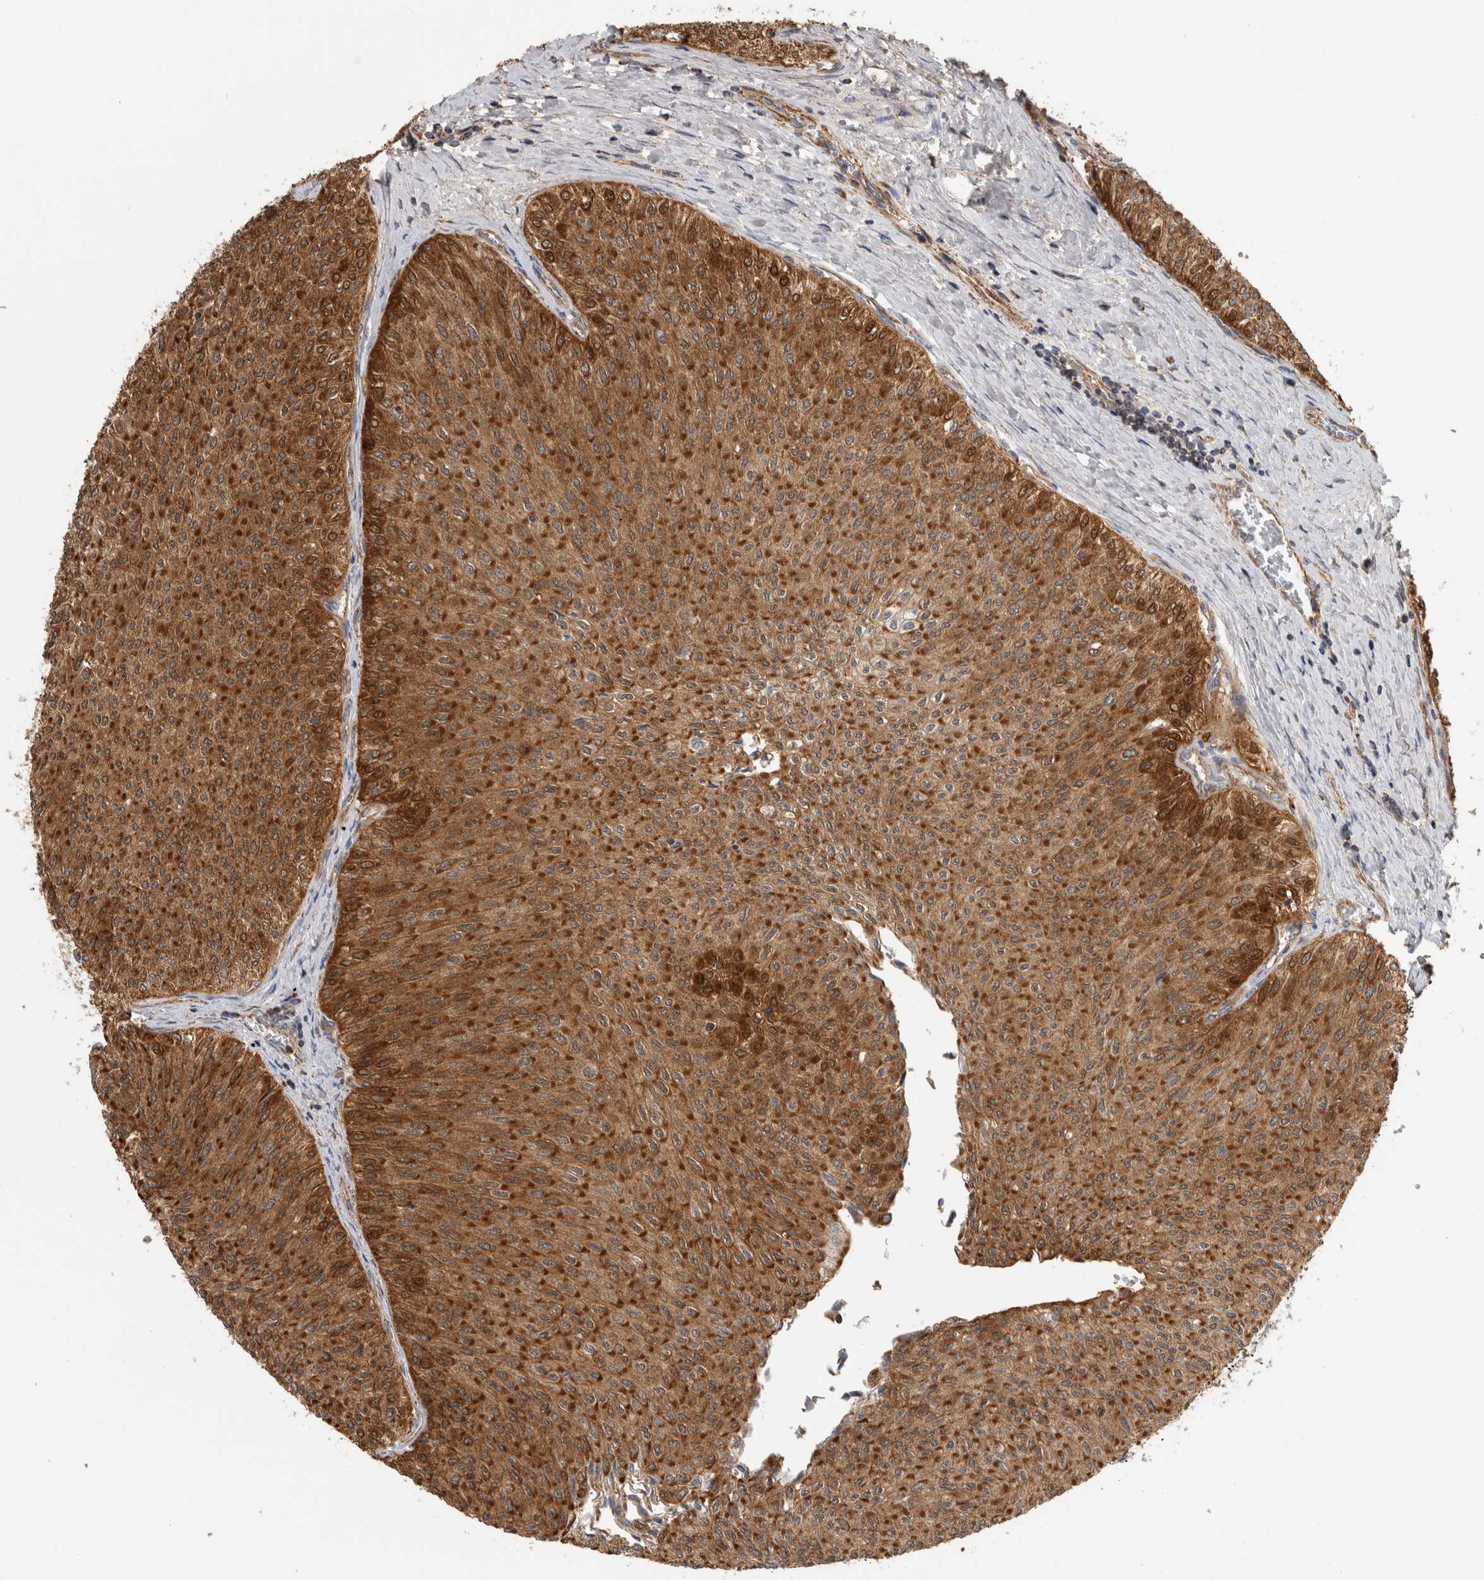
{"staining": {"intensity": "strong", "quantity": ">75%", "location": "cytoplasmic/membranous"}, "tissue": "urothelial cancer", "cell_type": "Tumor cells", "image_type": "cancer", "snomed": [{"axis": "morphology", "description": "Urothelial carcinoma, Low grade"}, {"axis": "topography", "description": "Urinary bladder"}], "caption": "Immunohistochemistry (DAB (3,3'-diaminobenzidine)) staining of urothelial cancer displays strong cytoplasmic/membranous protein expression in approximately >75% of tumor cells. Immunohistochemistry stains the protein of interest in brown and the nuclei are stained blue.", "gene": "SFXN2", "patient": {"sex": "male", "age": 78}}